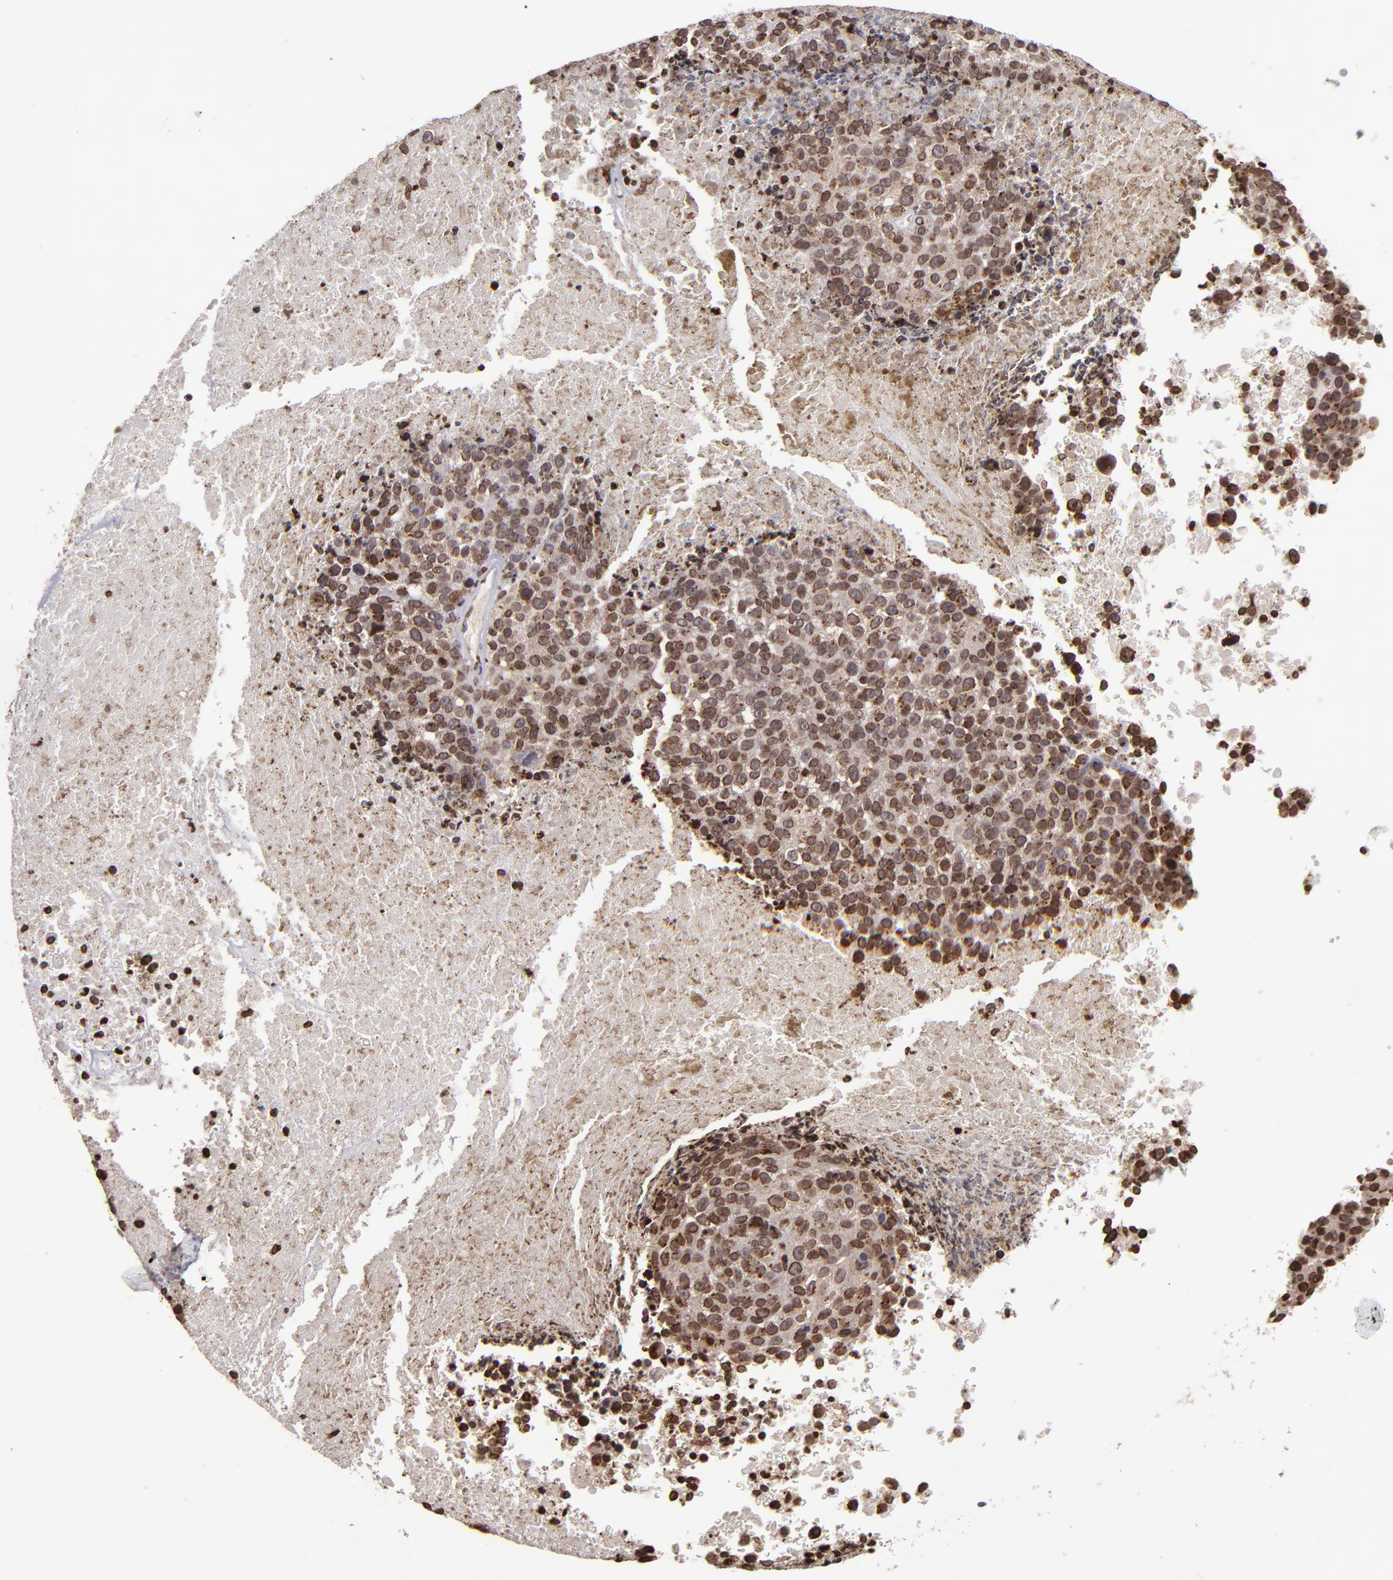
{"staining": {"intensity": "strong", "quantity": ">75%", "location": "cytoplasmic/membranous,nuclear"}, "tissue": "melanoma", "cell_type": "Tumor cells", "image_type": "cancer", "snomed": [{"axis": "morphology", "description": "Malignant melanoma, Metastatic site"}, {"axis": "topography", "description": "Cerebral cortex"}], "caption": "Melanoma stained for a protein (brown) exhibits strong cytoplasmic/membranous and nuclear positive expression in approximately >75% of tumor cells.", "gene": "CSDC2", "patient": {"sex": "female", "age": 52}}